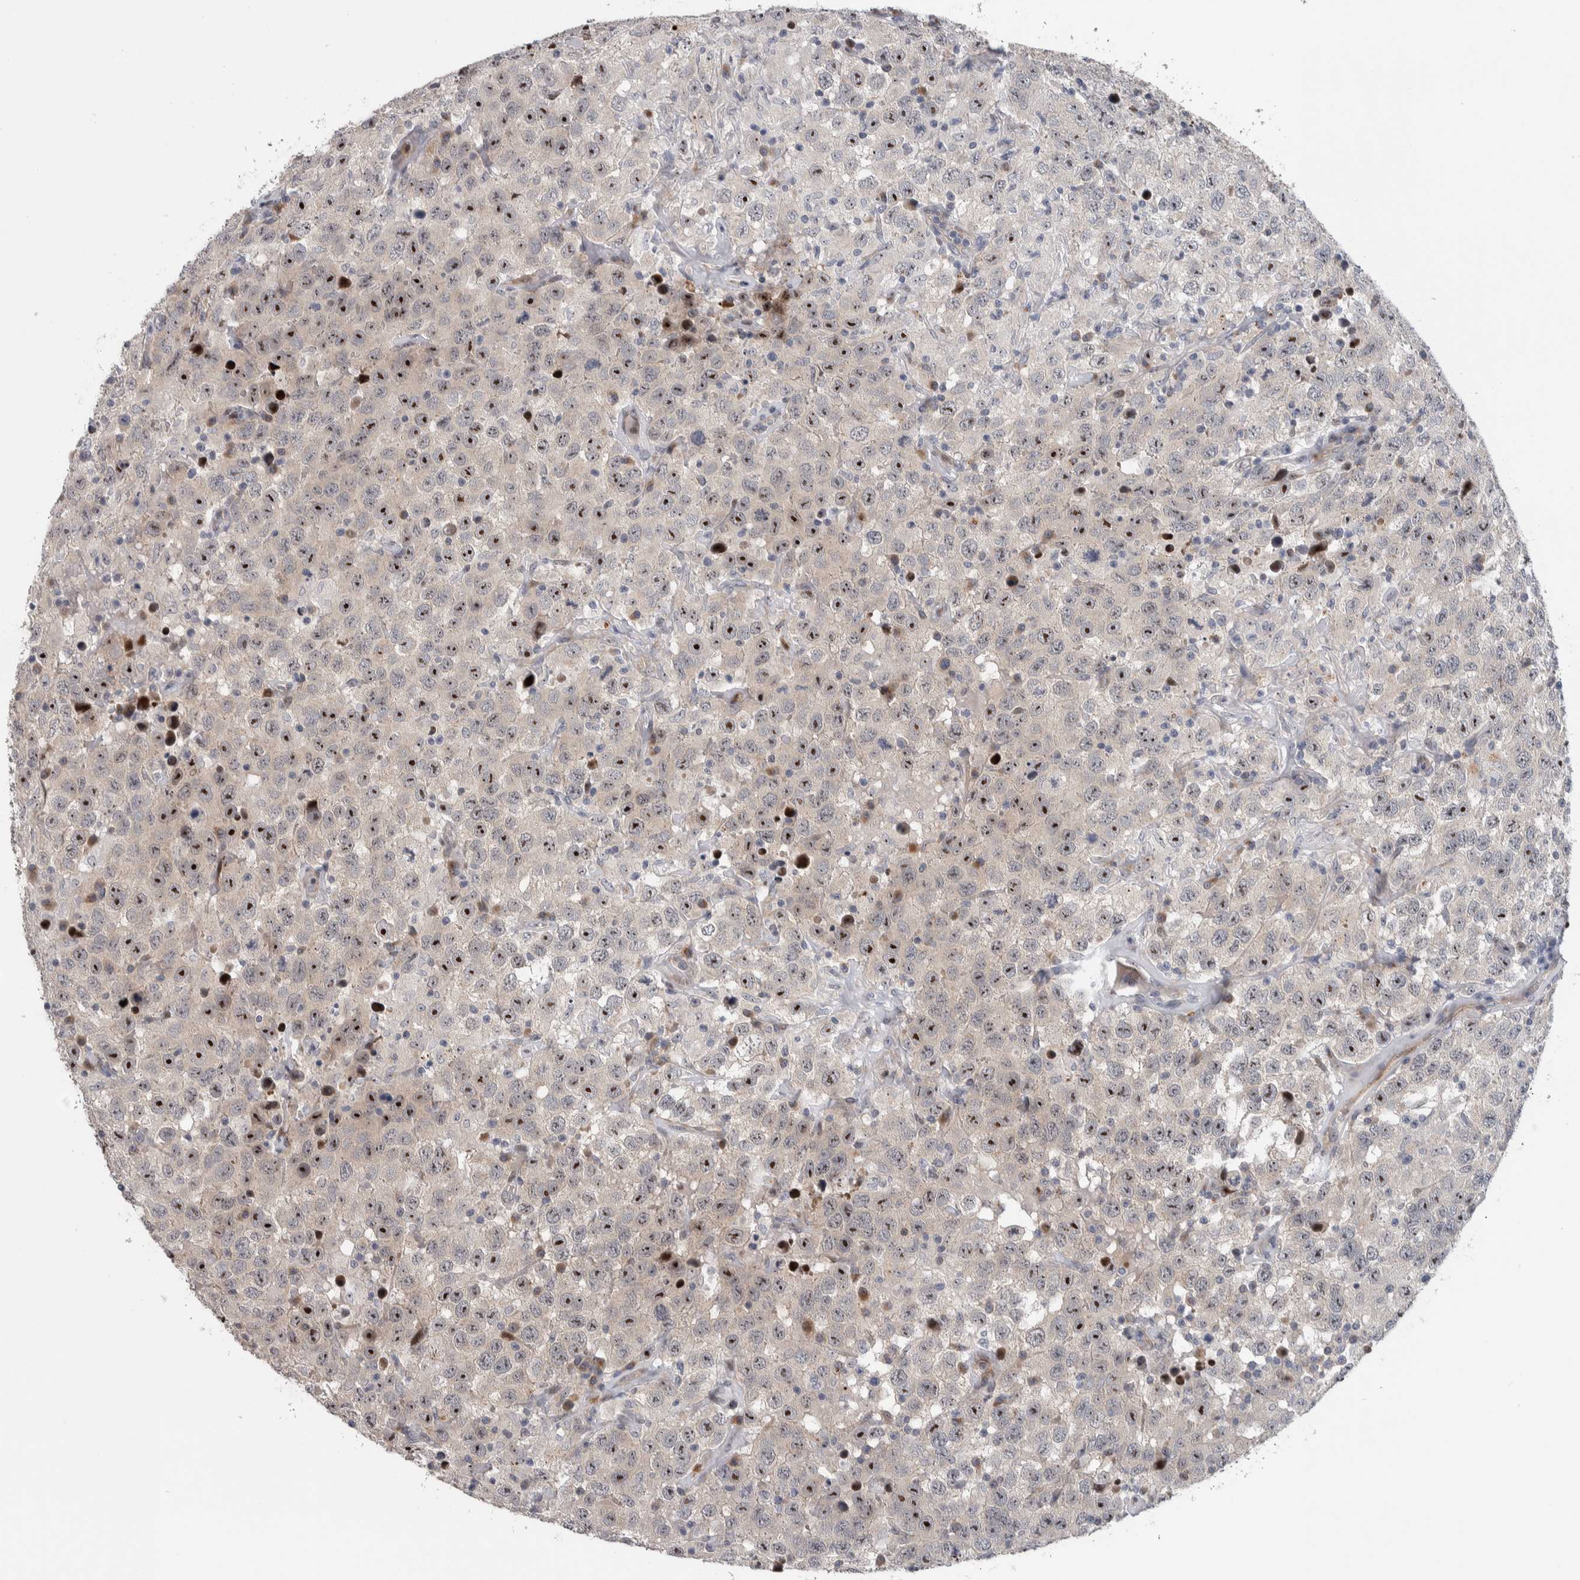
{"staining": {"intensity": "strong", "quantity": "25%-75%", "location": "nuclear"}, "tissue": "testis cancer", "cell_type": "Tumor cells", "image_type": "cancer", "snomed": [{"axis": "morphology", "description": "Seminoma, NOS"}, {"axis": "topography", "description": "Testis"}], "caption": "Human testis cancer stained for a protein (brown) demonstrates strong nuclear positive staining in about 25%-75% of tumor cells.", "gene": "PRRG4", "patient": {"sex": "male", "age": 41}}